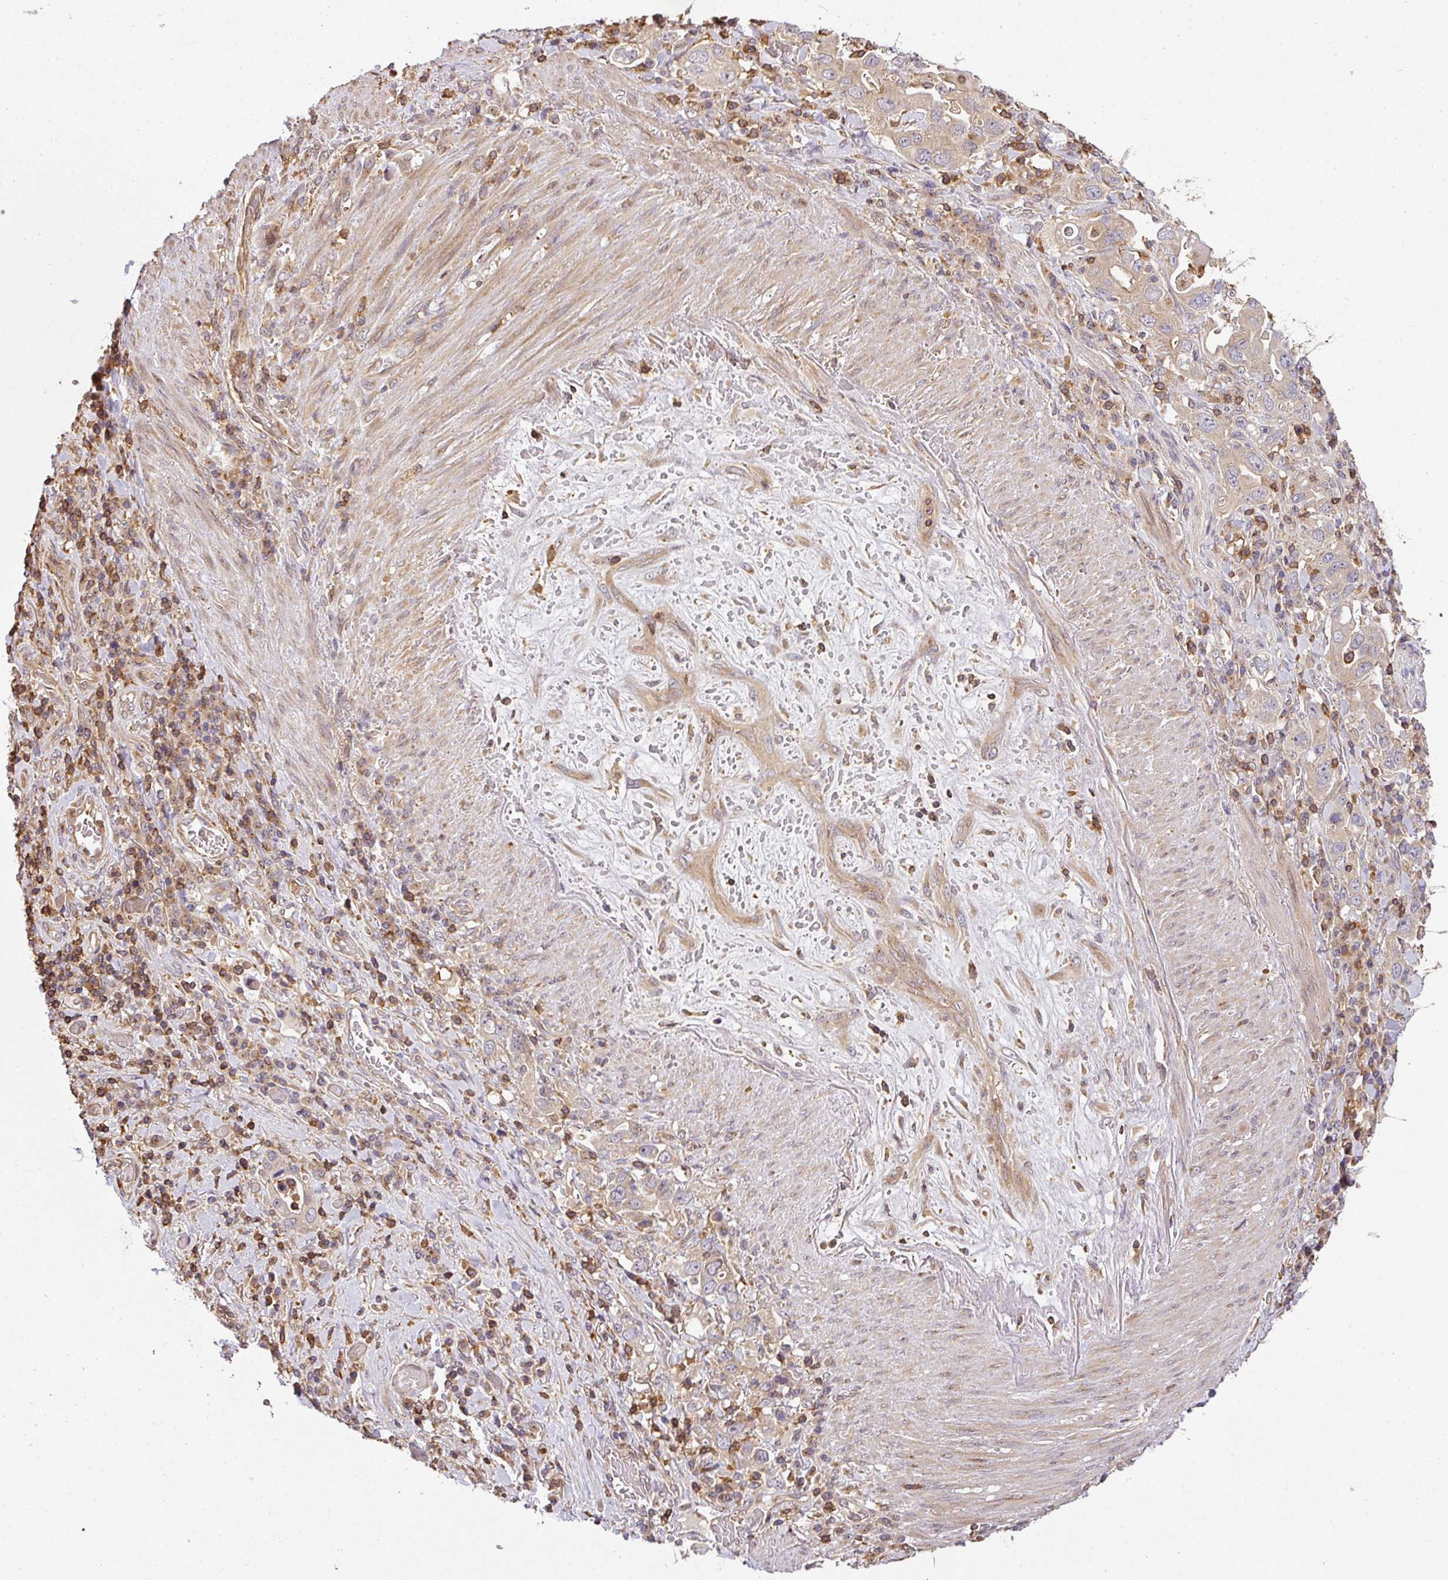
{"staining": {"intensity": "negative", "quantity": "none", "location": "none"}, "tissue": "stomach cancer", "cell_type": "Tumor cells", "image_type": "cancer", "snomed": [{"axis": "morphology", "description": "Adenocarcinoma, NOS"}, {"axis": "topography", "description": "Stomach, upper"}, {"axis": "topography", "description": "Stomach"}], "caption": "A histopathology image of human stomach adenocarcinoma is negative for staining in tumor cells.", "gene": "TCL1B", "patient": {"sex": "male", "age": 62}}